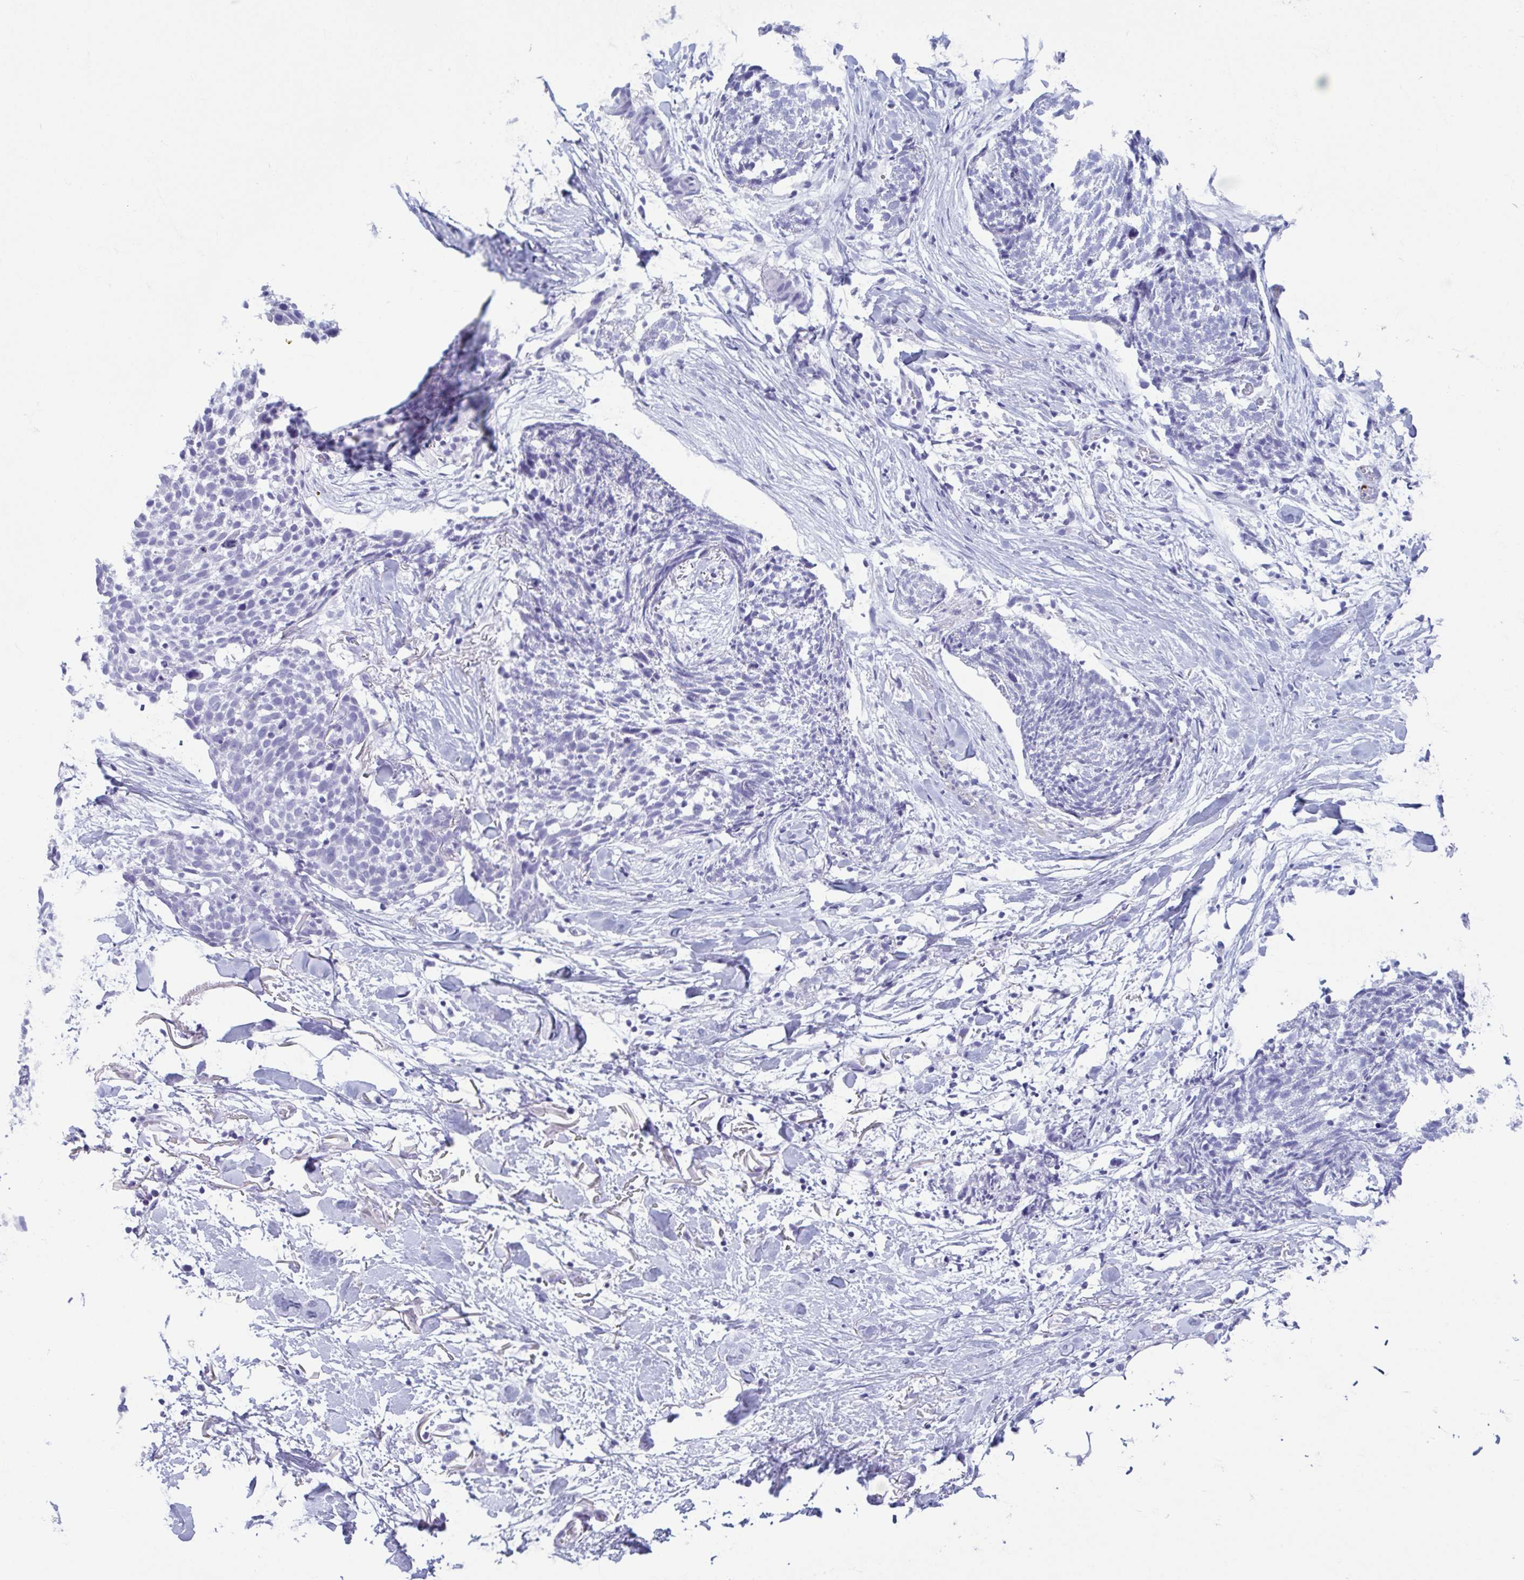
{"staining": {"intensity": "negative", "quantity": "none", "location": "none"}, "tissue": "skin cancer", "cell_type": "Tumor cells", "image_type": "cancer", "snomed": [{"axis": "morphology", "description": "Squamous cell carcinoma, NOS"}, {"axis": "topography", "description": "Skin"}, {"axis": "topography", "description": "Vulva"}], "caption": "Immunohistochemistry (IHC) micrograph of human squamous cell carcinoma (skin) stained for a protein (brown), which displays no positivity in tumor cells. (DAB (3,3'-diaminobenzidine) IHC visualized using brightfield microscopy, high magnification).", "gene": "TCEAL3", "patient": {"sex": "female", "age": 75}}